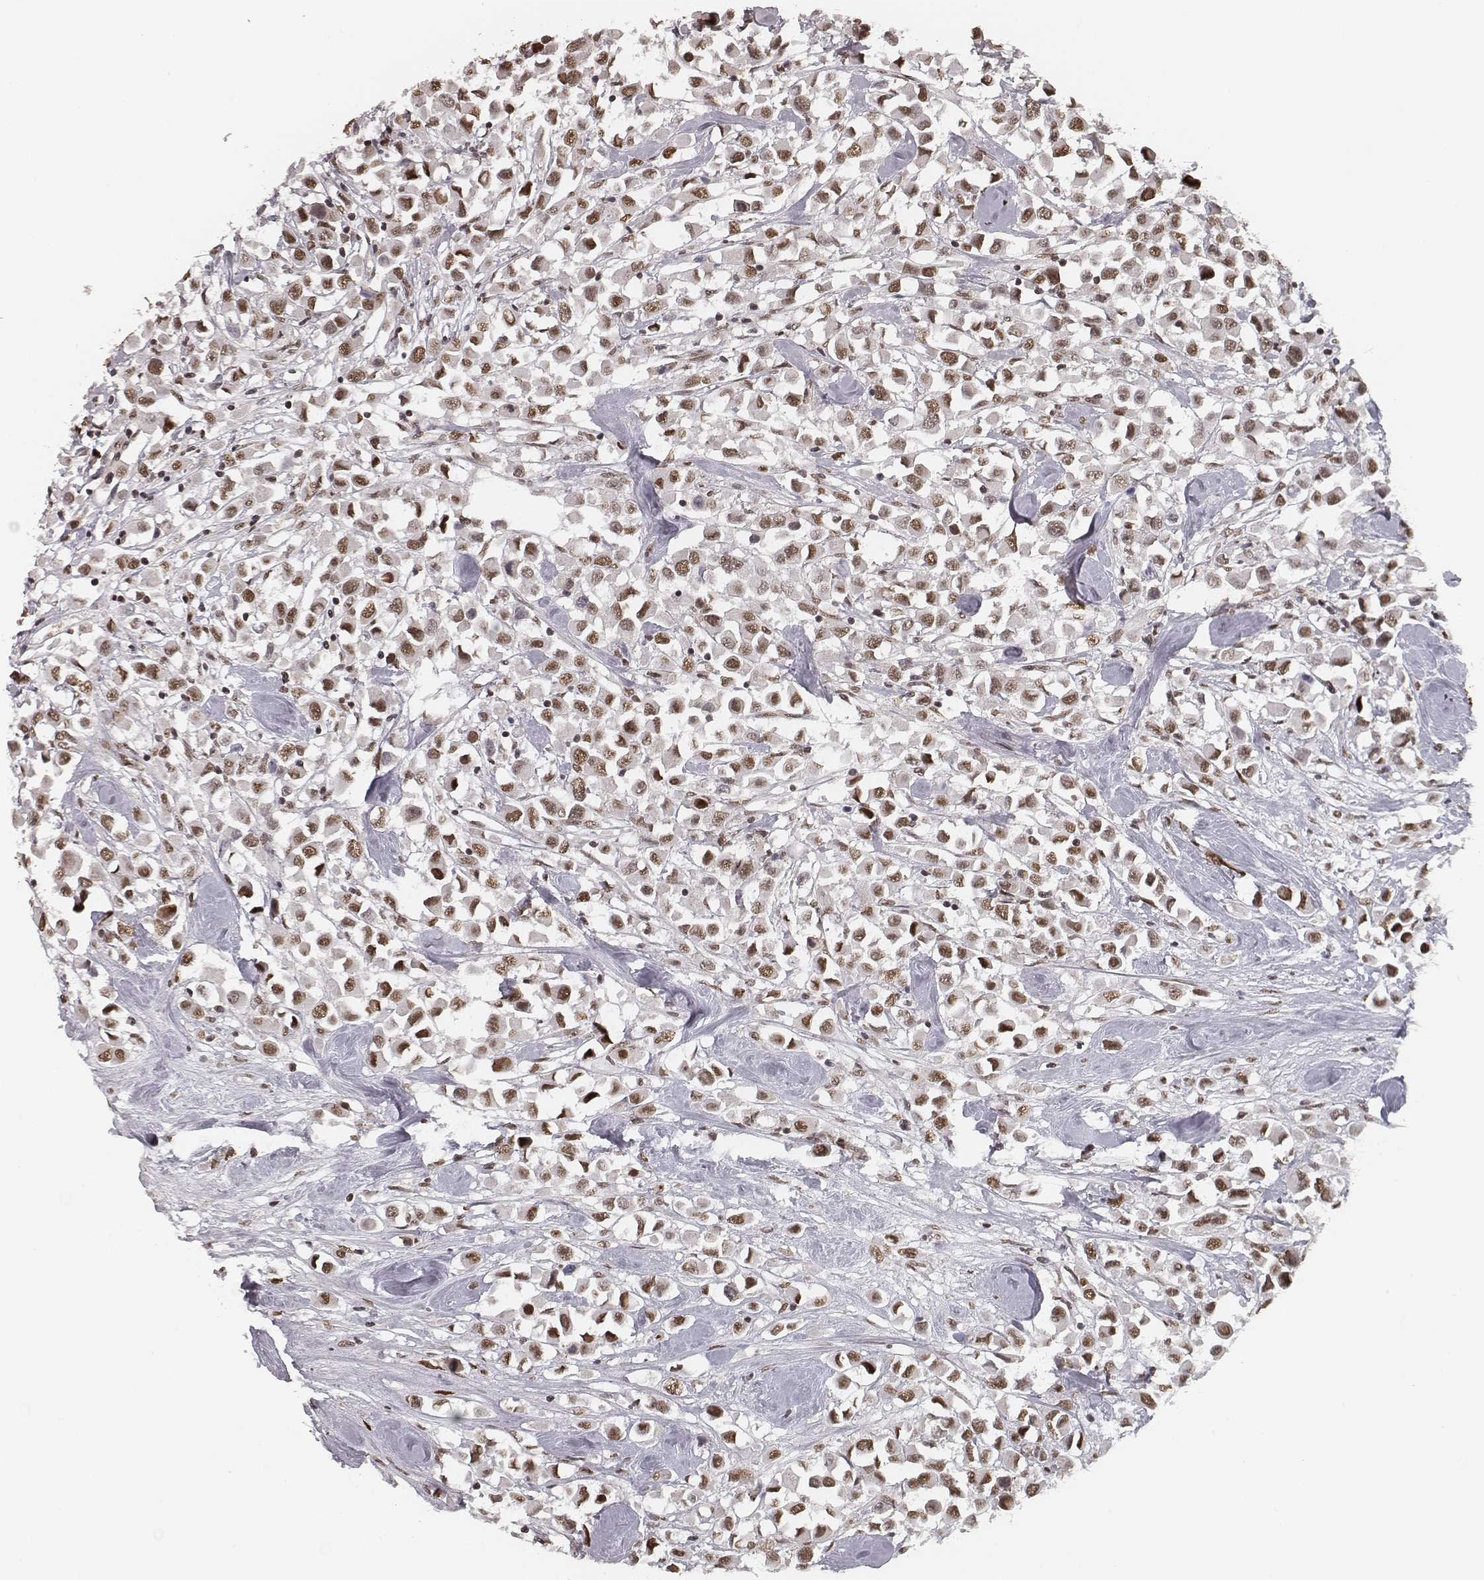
{"staining": {"intensity": "moderate", "quantity": ">75%", "location": "nuclear"}, "tissue": "breast cancer", "cell_type": "Tumor cells", "image_type": "cancer", "snomed": [{"axis": "morphology", "description": "Duct carcinoma"}, {"axis": "topography", "description": "Breast"}], "caption": "Brown immunohistochemical staining in human infiltrating ductal carcinoma (breast) shows moderate nuclear positivity in about >75% of tumor cells. Using DAB (3,3'-diaminobenzidine) (brown) and hematoxylin (blue) stains, captured at high magnification using brightfield microscopy.", "gene": "HMGA2", "patient": {"sex": "female", "age": 61}}